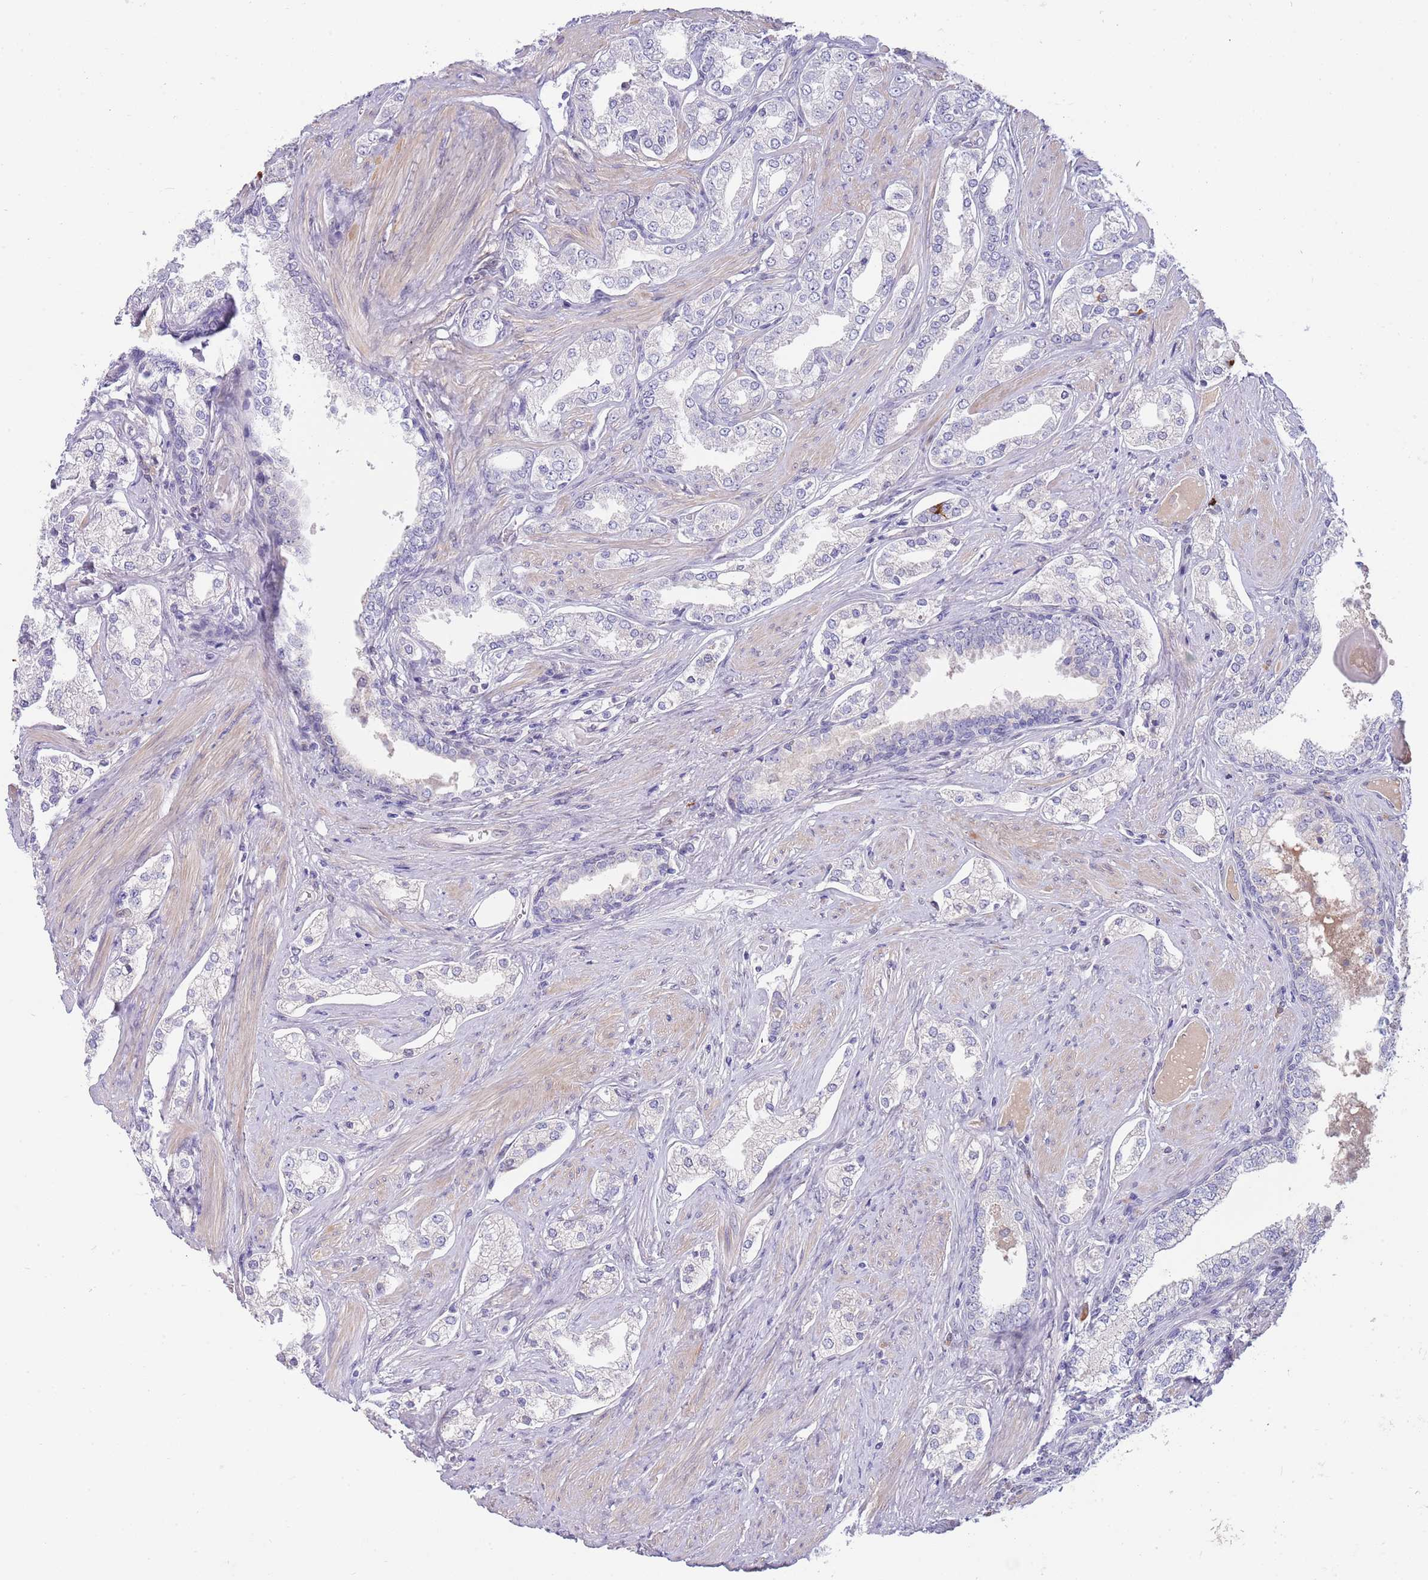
{"staining": {"intensity": "negative", "quantity": "none", "location": "none"}, "tissue": "prostate cancer", "cell_type": "Tumor cells", "image_type": "cancer", "snomed": [{"axis": "morphology", "description": "Adenocarcinoma, High grade"}, {"axis": "topography", "description": "Prostate"}], "caption": "Adenocarcinoma (high-grade) (prostate) was stained to show a protein in brown. There is no significant positivity in tumor cells.", "gene": "NLRP6", "patient": {"sex": "male", "age": 71}}